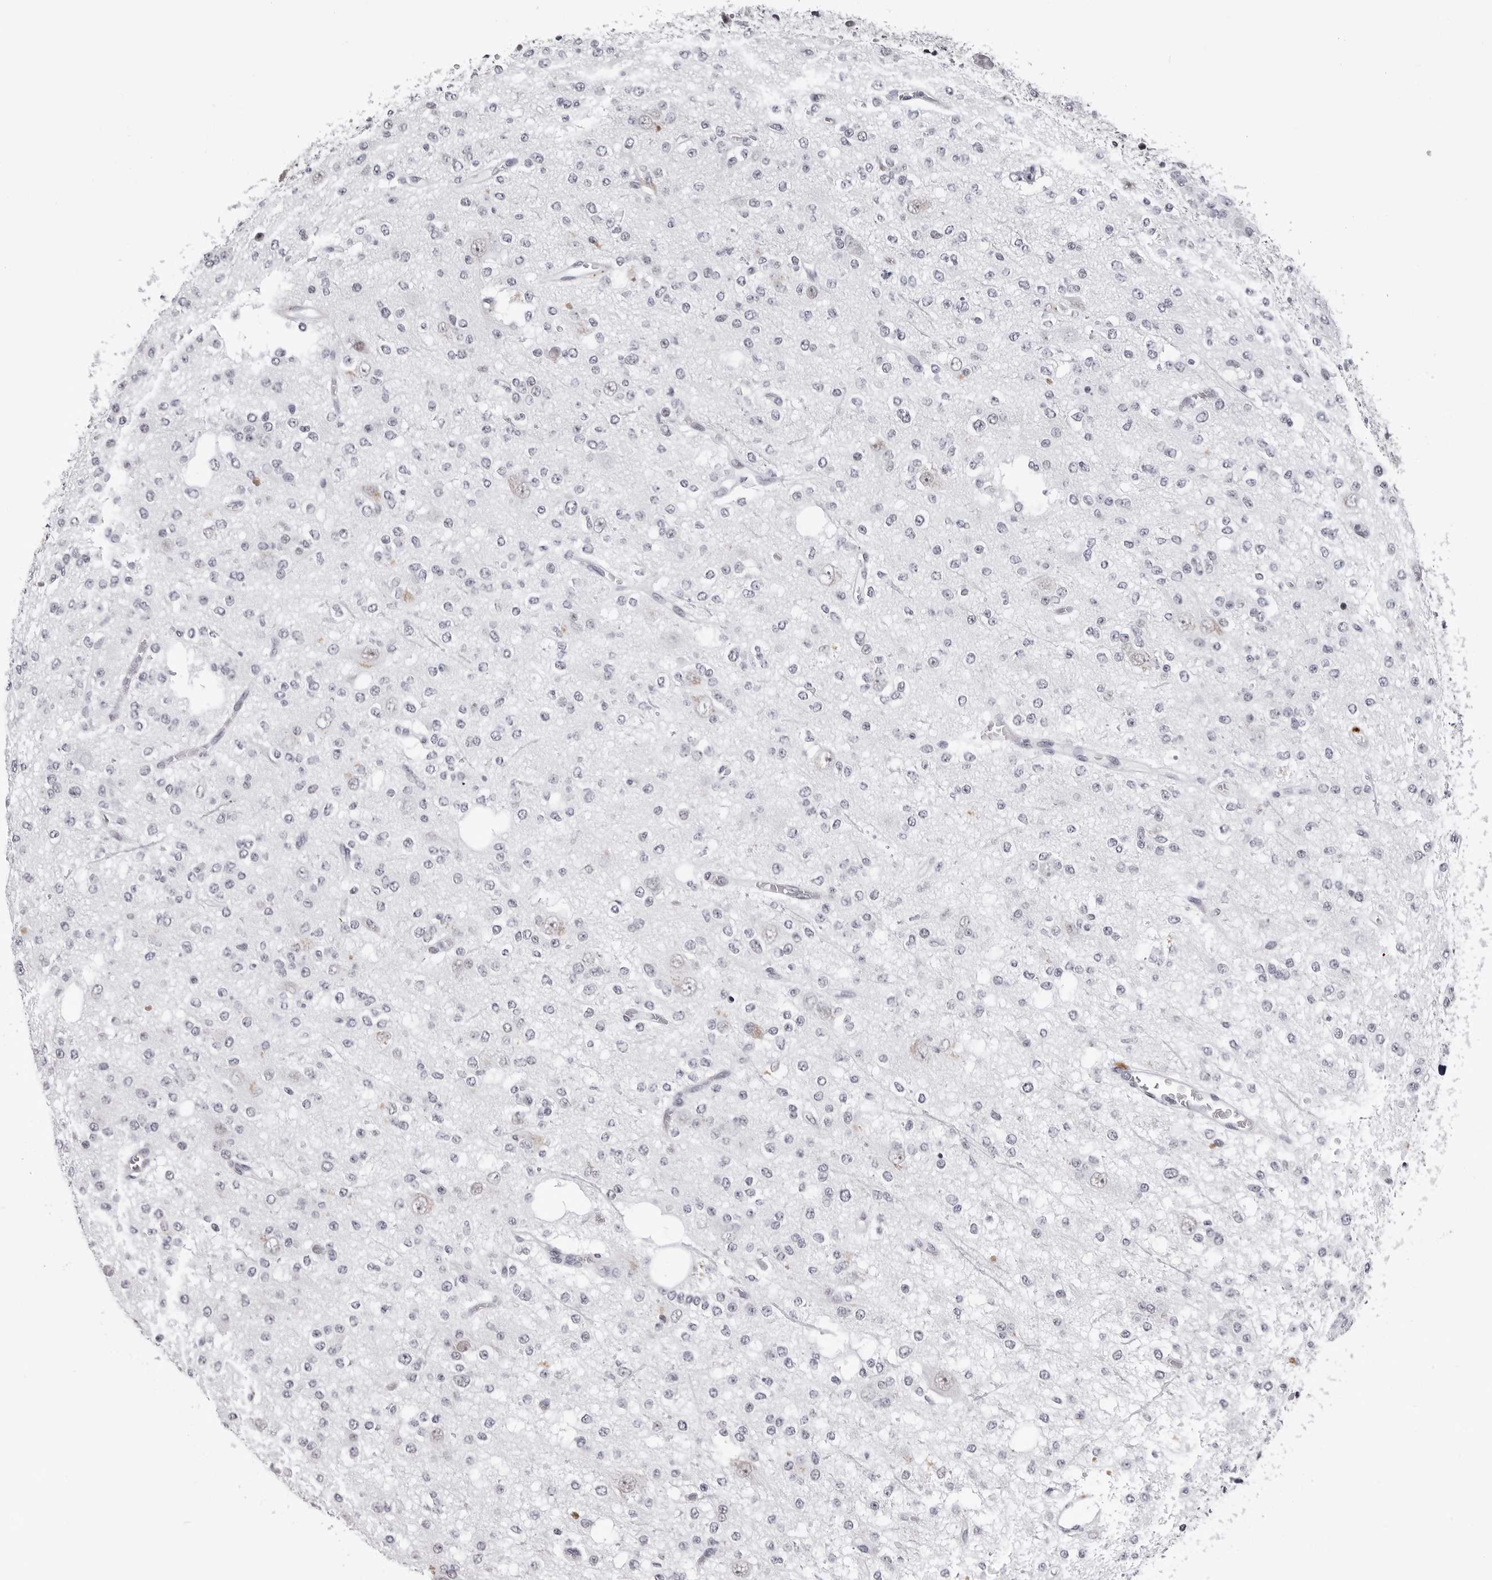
{"staining": {"intensity": "negative", "quantity": "none", "location": "none"}, "tissue": "glioma", "cell_type": "Tumor cells", "image_type": "cancer", "snomed": [{"axis": "morphology", "description": "Glioma, malignant, Low grade"}, {"axis": "topography", "description": "Brain"}], "caption": "Micrograph shows no protein staining in tumor cells of malignant glioma (low-grade) tissue.", "gene": "SF3B4", "patient": {"sex": "male", "age": 38}}